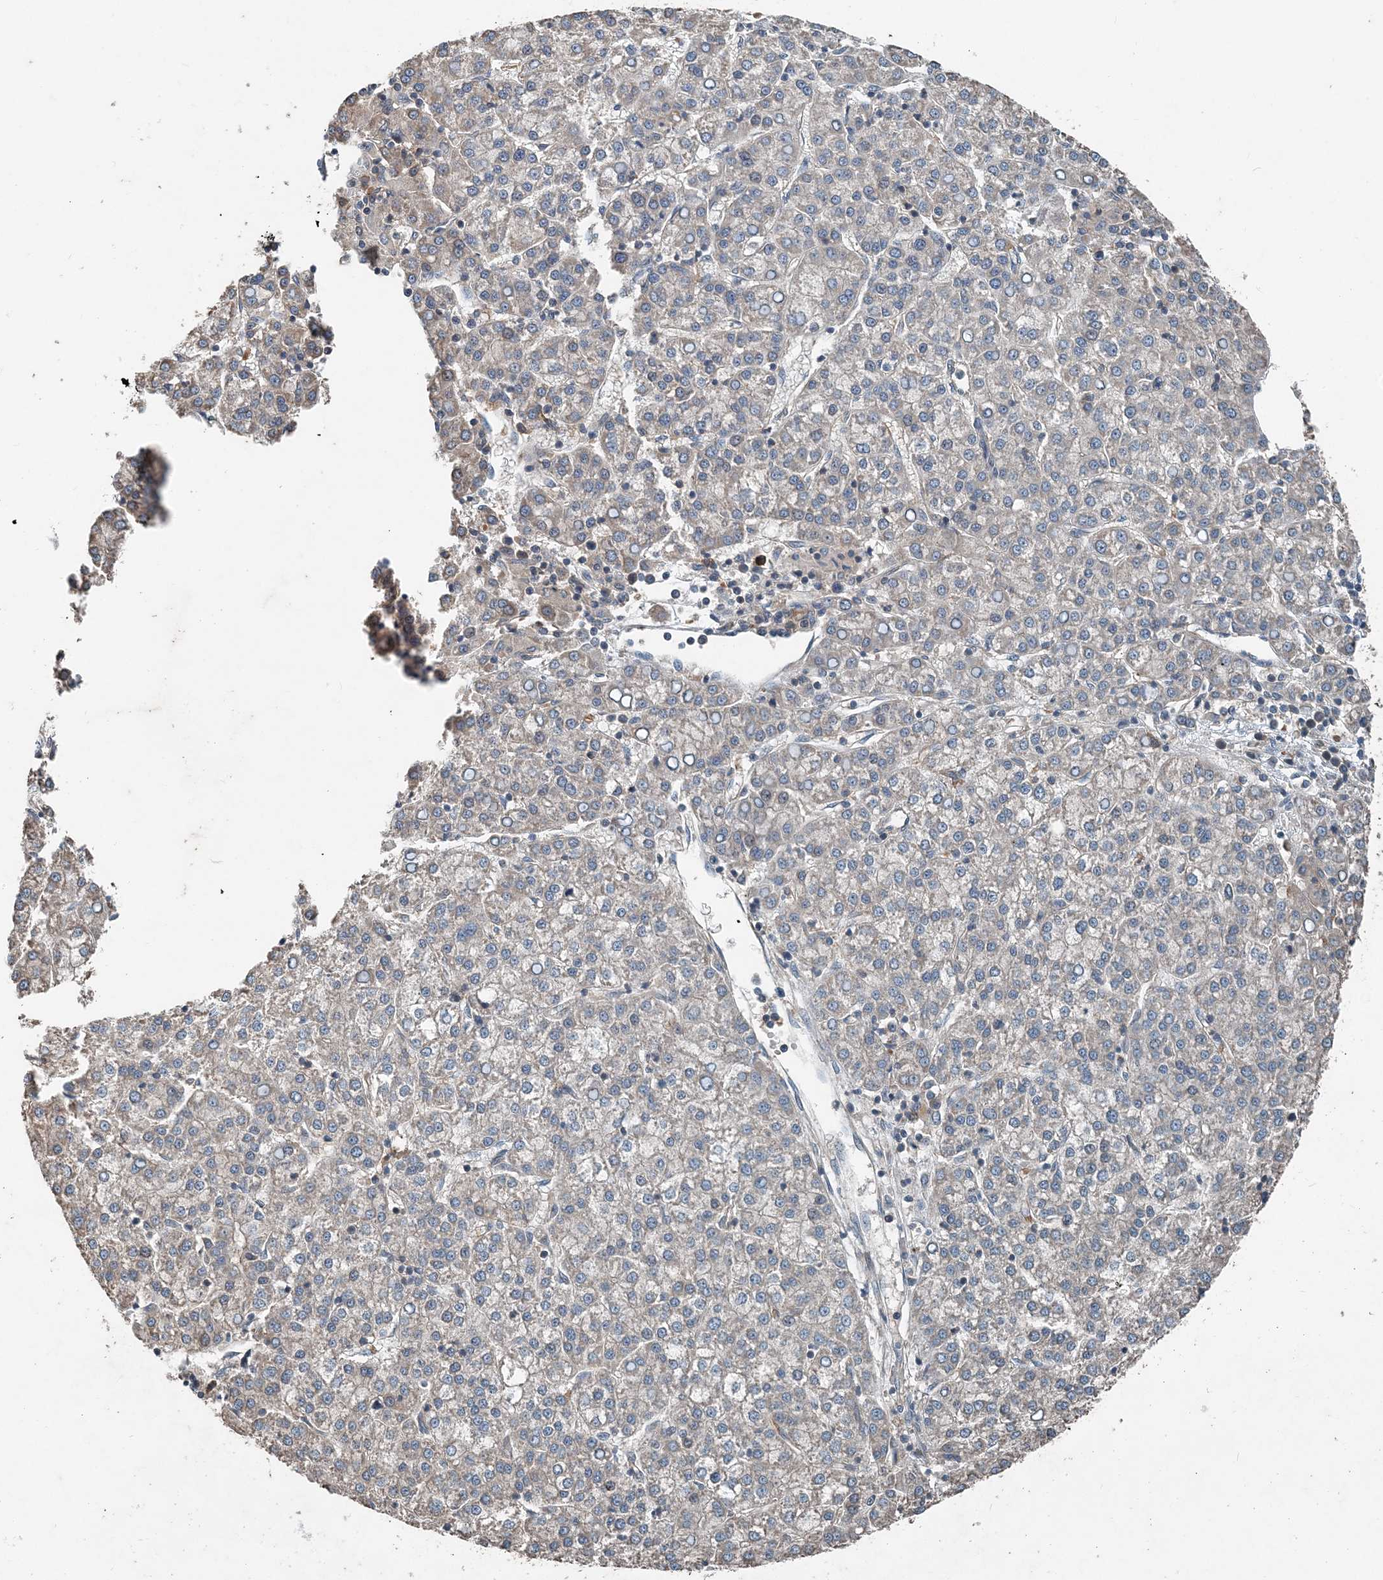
{"staining": {"intensity": "negative", "quantity": "none", "location": "none"}, "tissue": "liver cancer", "cell_type": "Tumor cells", "image_type": "cancer", "snomed": [{"axis": "morphology", "description": "Carcinoma, Hepatocellular, NOS"}, {"axis": "topography", "description": "Liver"}], "caption": "An image of liver cancer (hepatocellular carcinoma) stained for a protein reveals no brown staining in tumor cells.", "gene": "SMPD3", "patient": {"sex": "female", "age": 58}}